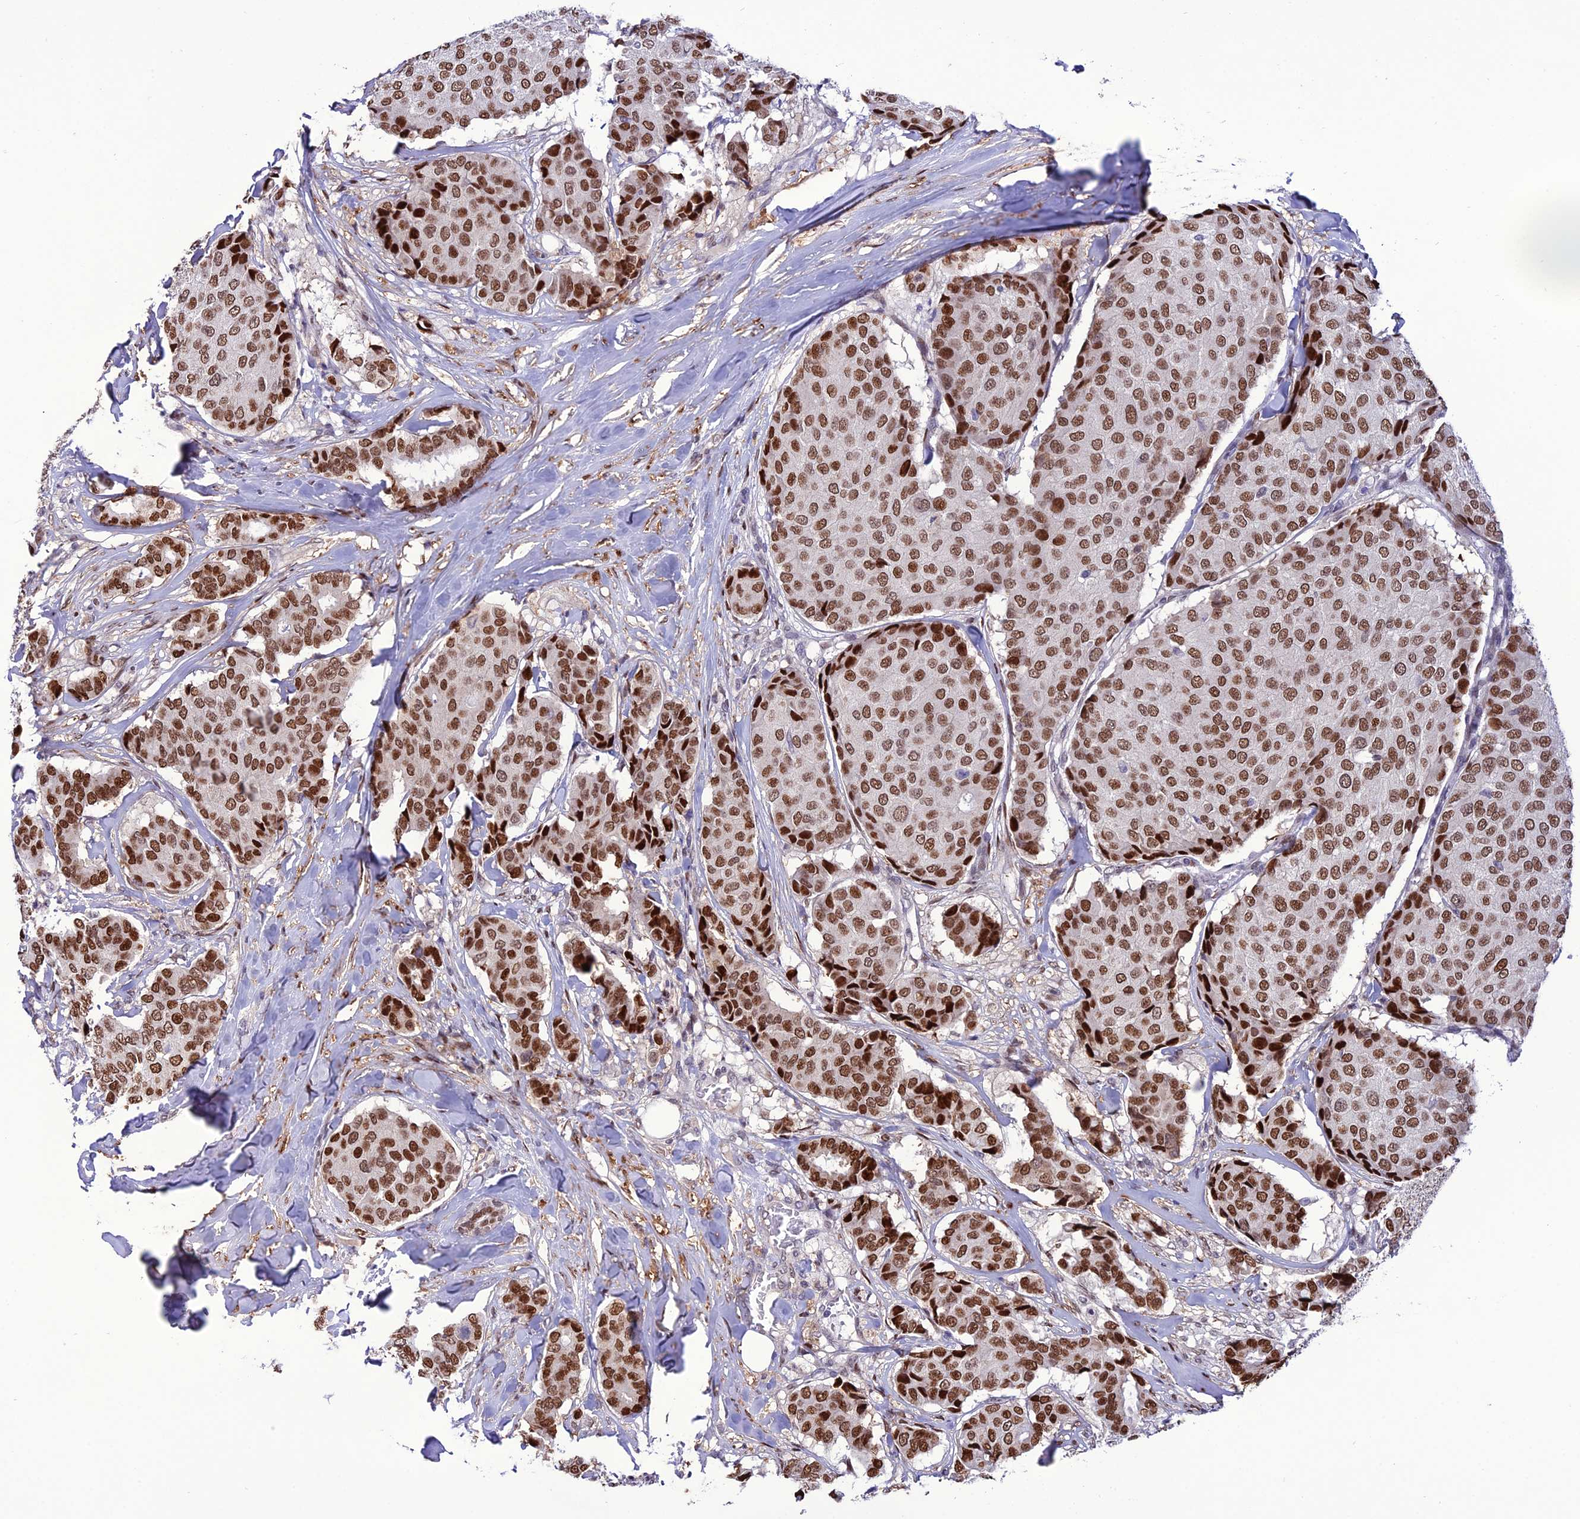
{"staining": {"intensity": "strong", "quantity": ">75%", "location": "nuclear"}, "tissue": "breast cancer", "cell_type": "Tumor cells", "image_type": "cancer", "snomed": [{"axis": "morphology", "description": "Duct carcinoma"}, {"axis": "topography", "description": "Breast"}], "caption": "Immunohistochemical staining of breast cancer (infiltrating ductal carcinoma) shows high levels of strong nuclear staining in about >75% of tumor cells.", "gene": "ZNF707", "patient": {"sex": "female", "age": 75}}